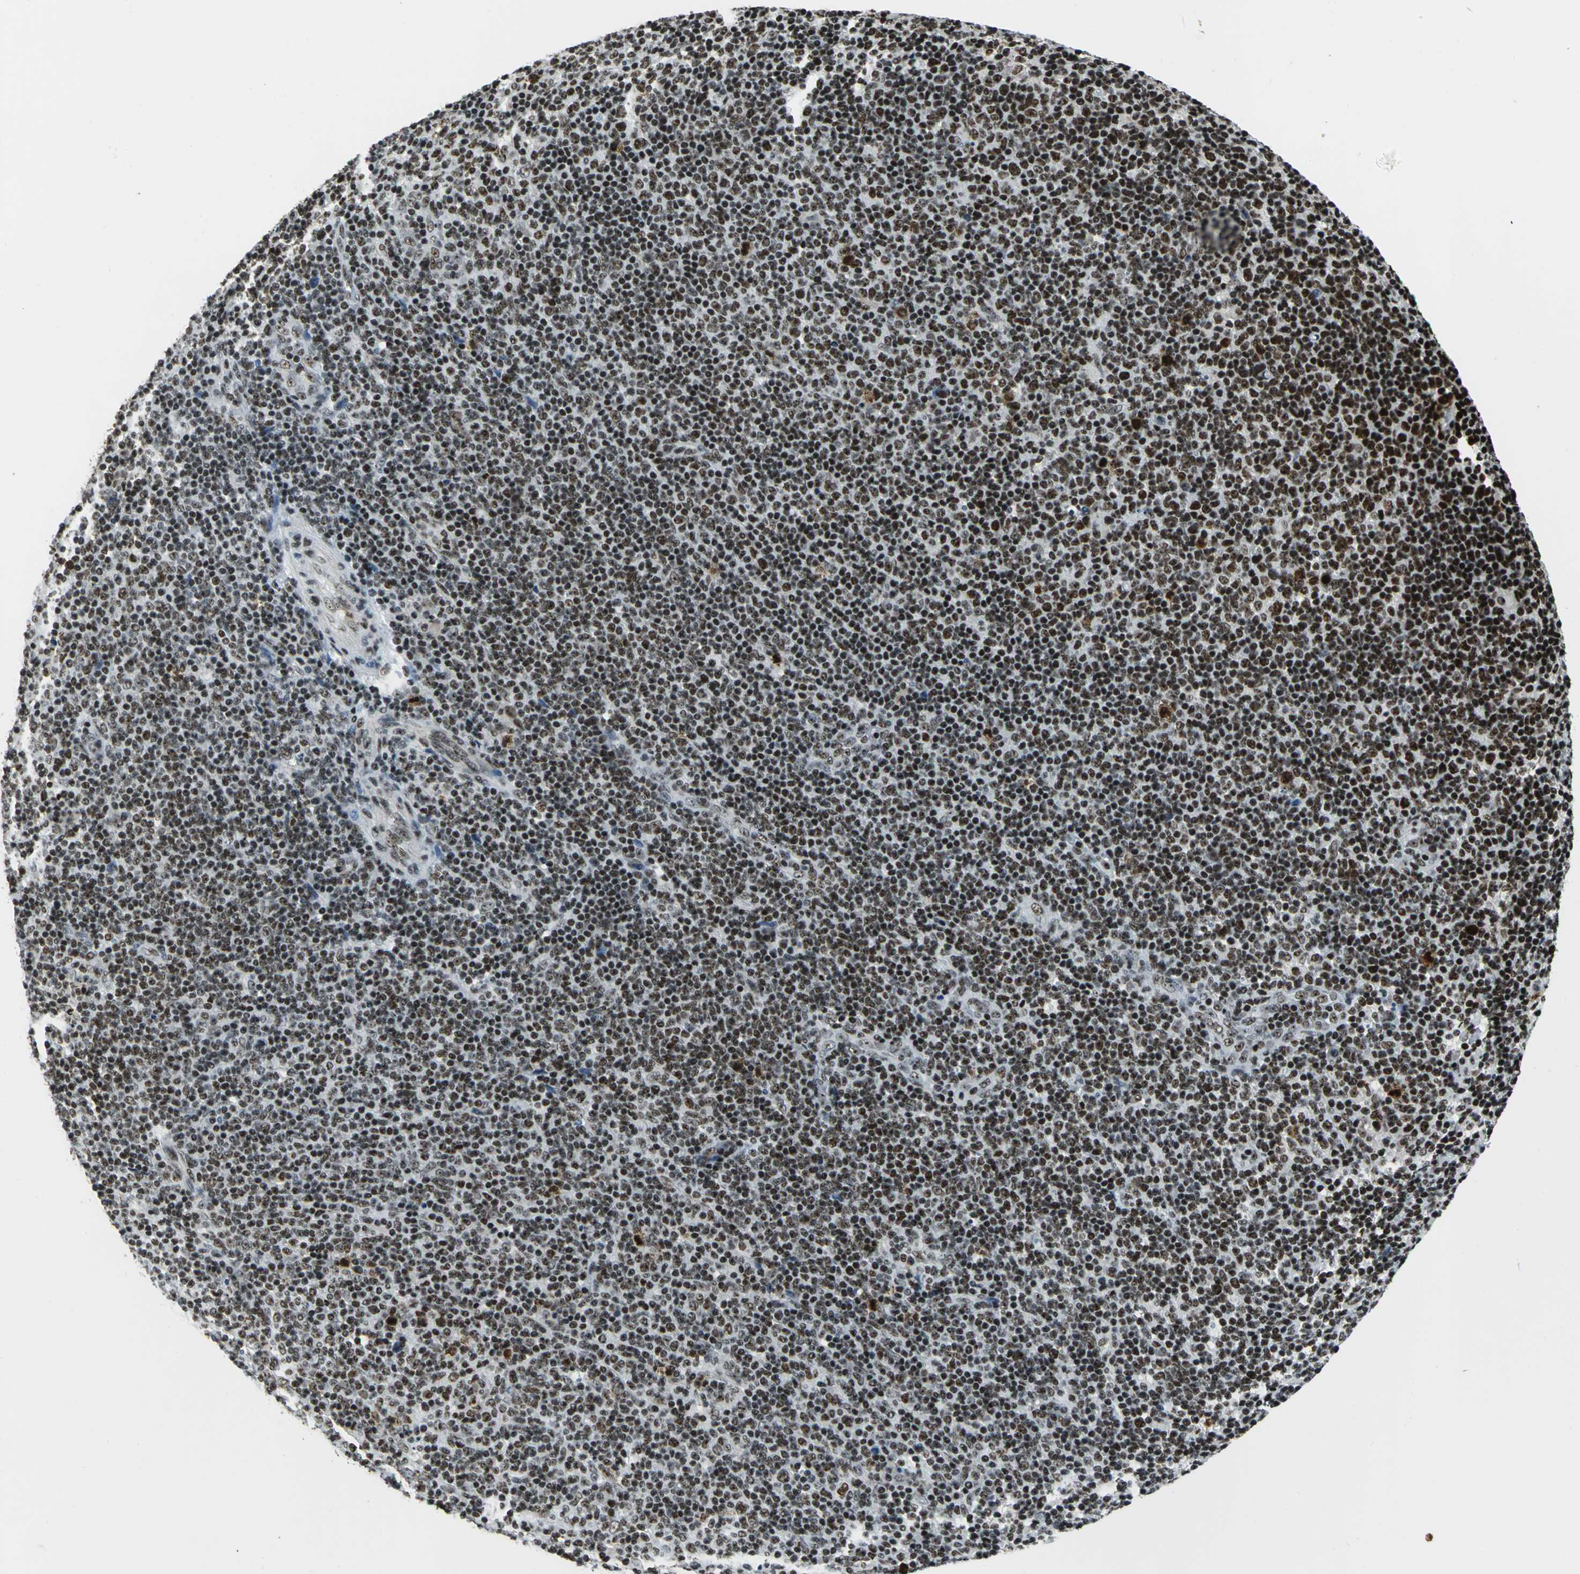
{"staining": {"intensity": "strong", "quantity": ">75%", "location": "nuclear"}, "tissue": "lymphoma", "cell_type": "Tumor cells", "image_type": "cancer", "snomed": [{"axis": "morphology", "description": "Malignant lymphoma, non-Hodgkin's type, Low grade"}, {"axis": "topography", "description": "Lymph node"}], "caption": "Brown immunohistochemical staining in human malignant lymphoma, non-Hodgkin's type (low-grade) displays strong nuclear staining in about >75% of tumor cells.", "gene": "UBTF", "patient": {"sex": "male", "age": 70}}